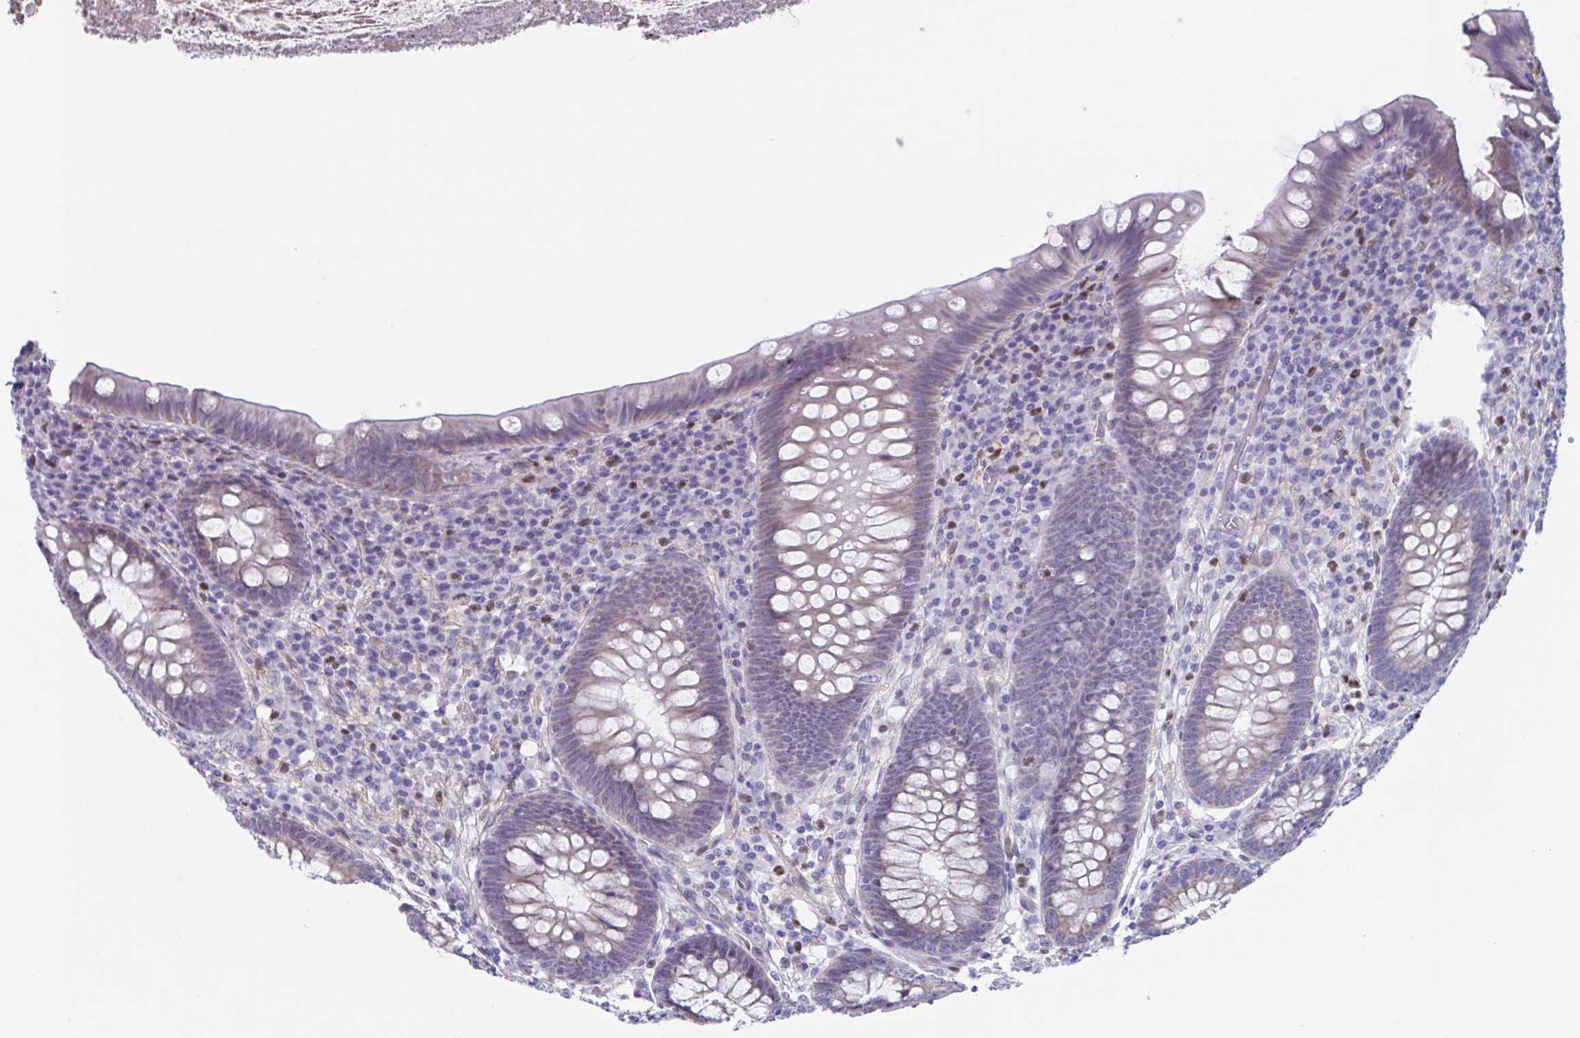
{"staining": {"intensity": "weak", "quantity": "<25%", "location": "cytoplasmic/membranous"}, "tissue": "appendix", "cell_type": "Glandular cells", "image_type": "normal", "snomed": [{"axis": "morphology", "description": "Normal tissue, NOS"}, {"axis": "topography", "description": "Appendix"}], "caption": "Immunohistochemistry histopathology image of unremarkable appendix: human appendix stained with DAB shows no significant protein expression in glandular cells. (DAB immunohistochemistry (IHC) with hematoxylin counter stain).", "gene": "PBOV1", "patient": {"sex": "male", "age": 71}}